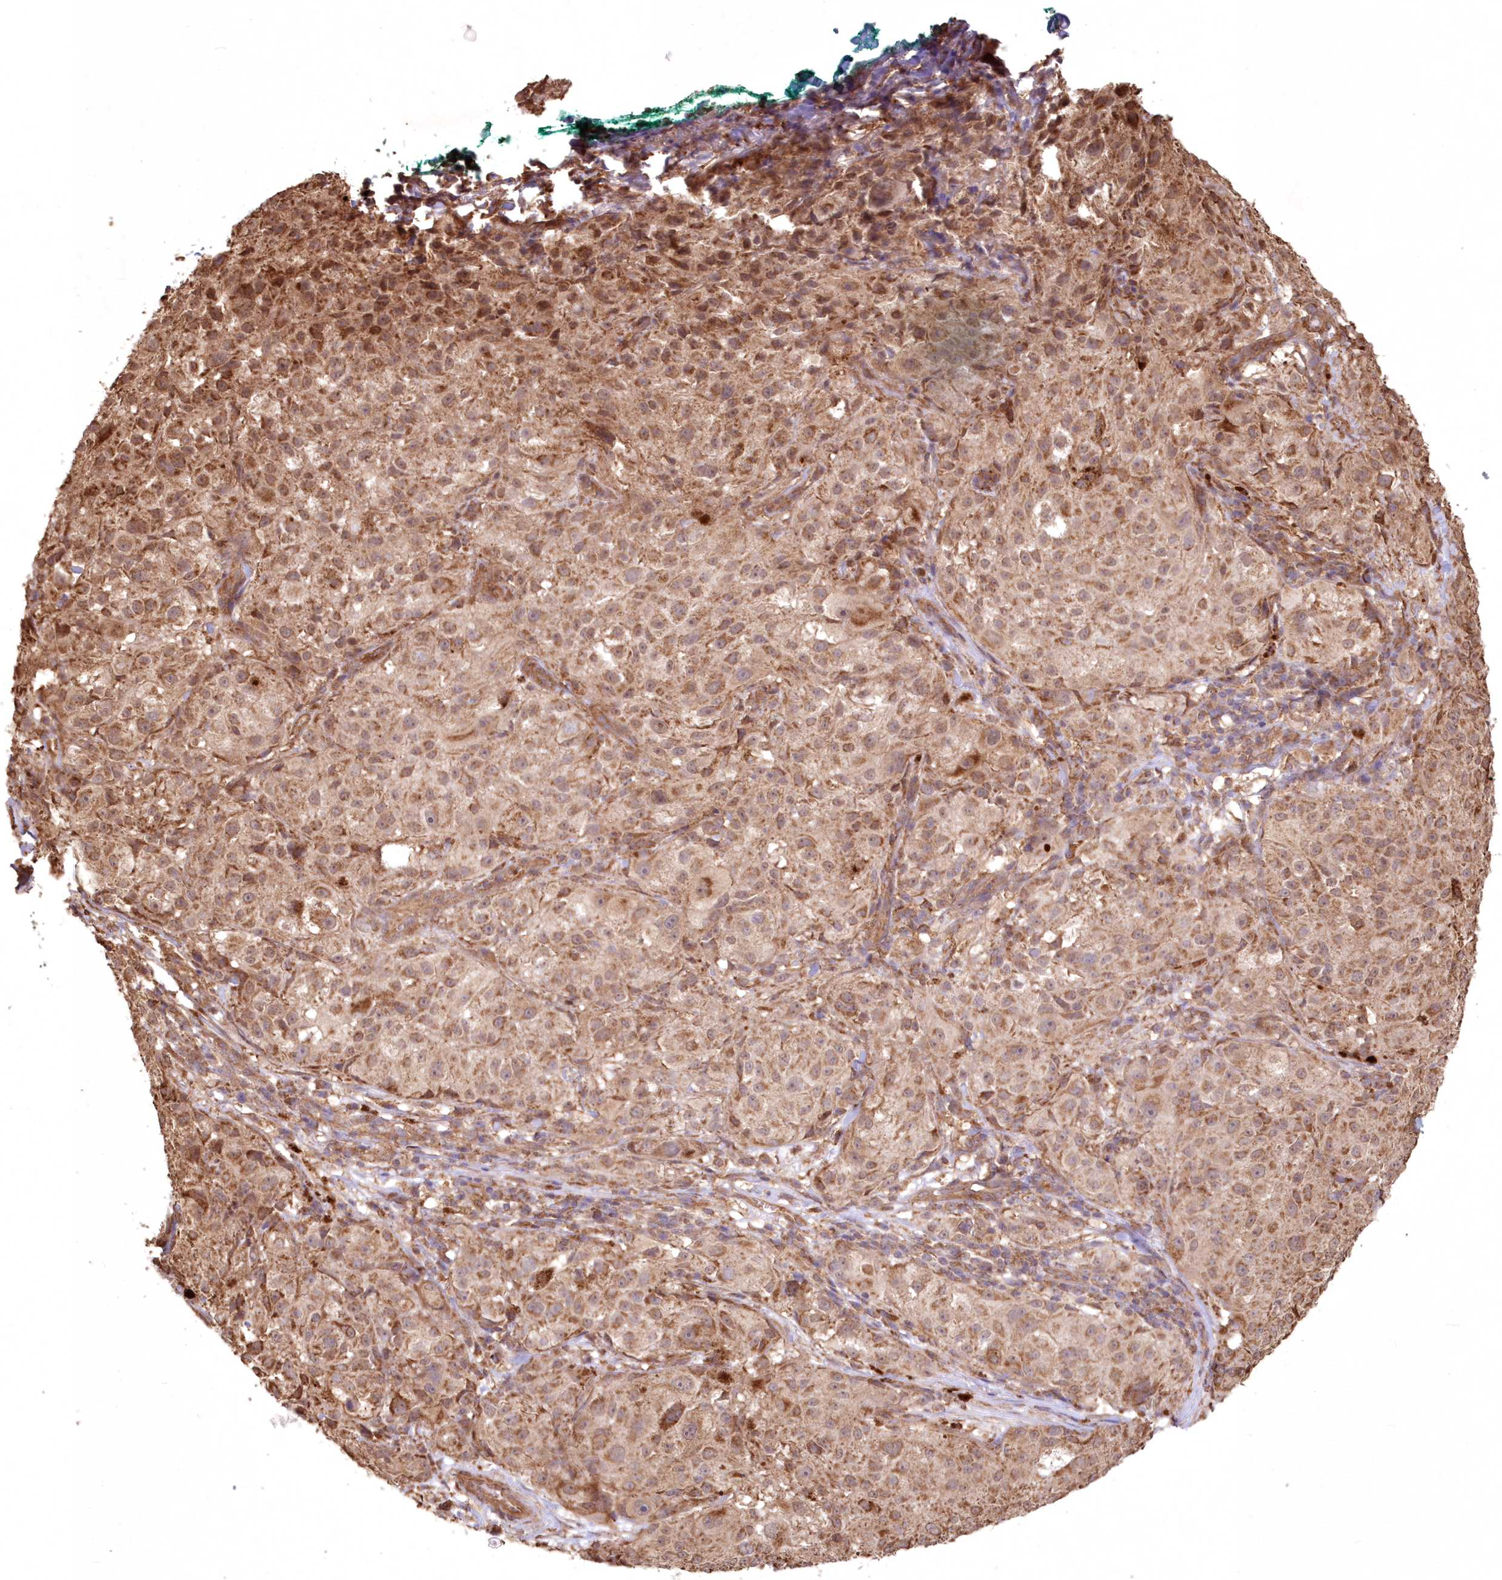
{"staining": {"intensity": "moderate", "quantity": ">75%", "location": "cytoplasmic/membranous"}, "tissue": "melanoma", "cell_type": "Tumor cells", "image_type": "cancer", "snomed": [{"axis": "morphology", "description": "Necrosis, NOS"}, {"axis": "morphology", "description": "Malignant melanoma, NOS"}, {"axis": "topography", "description": "Skin"}], "caption": "Tumor cells demonstrate moderate cytoplasmic/membranous staining in approximately >75% of cells in melanoma.", "gene": "TMEM139", "patient": {"sex": "female", "age": 87}}